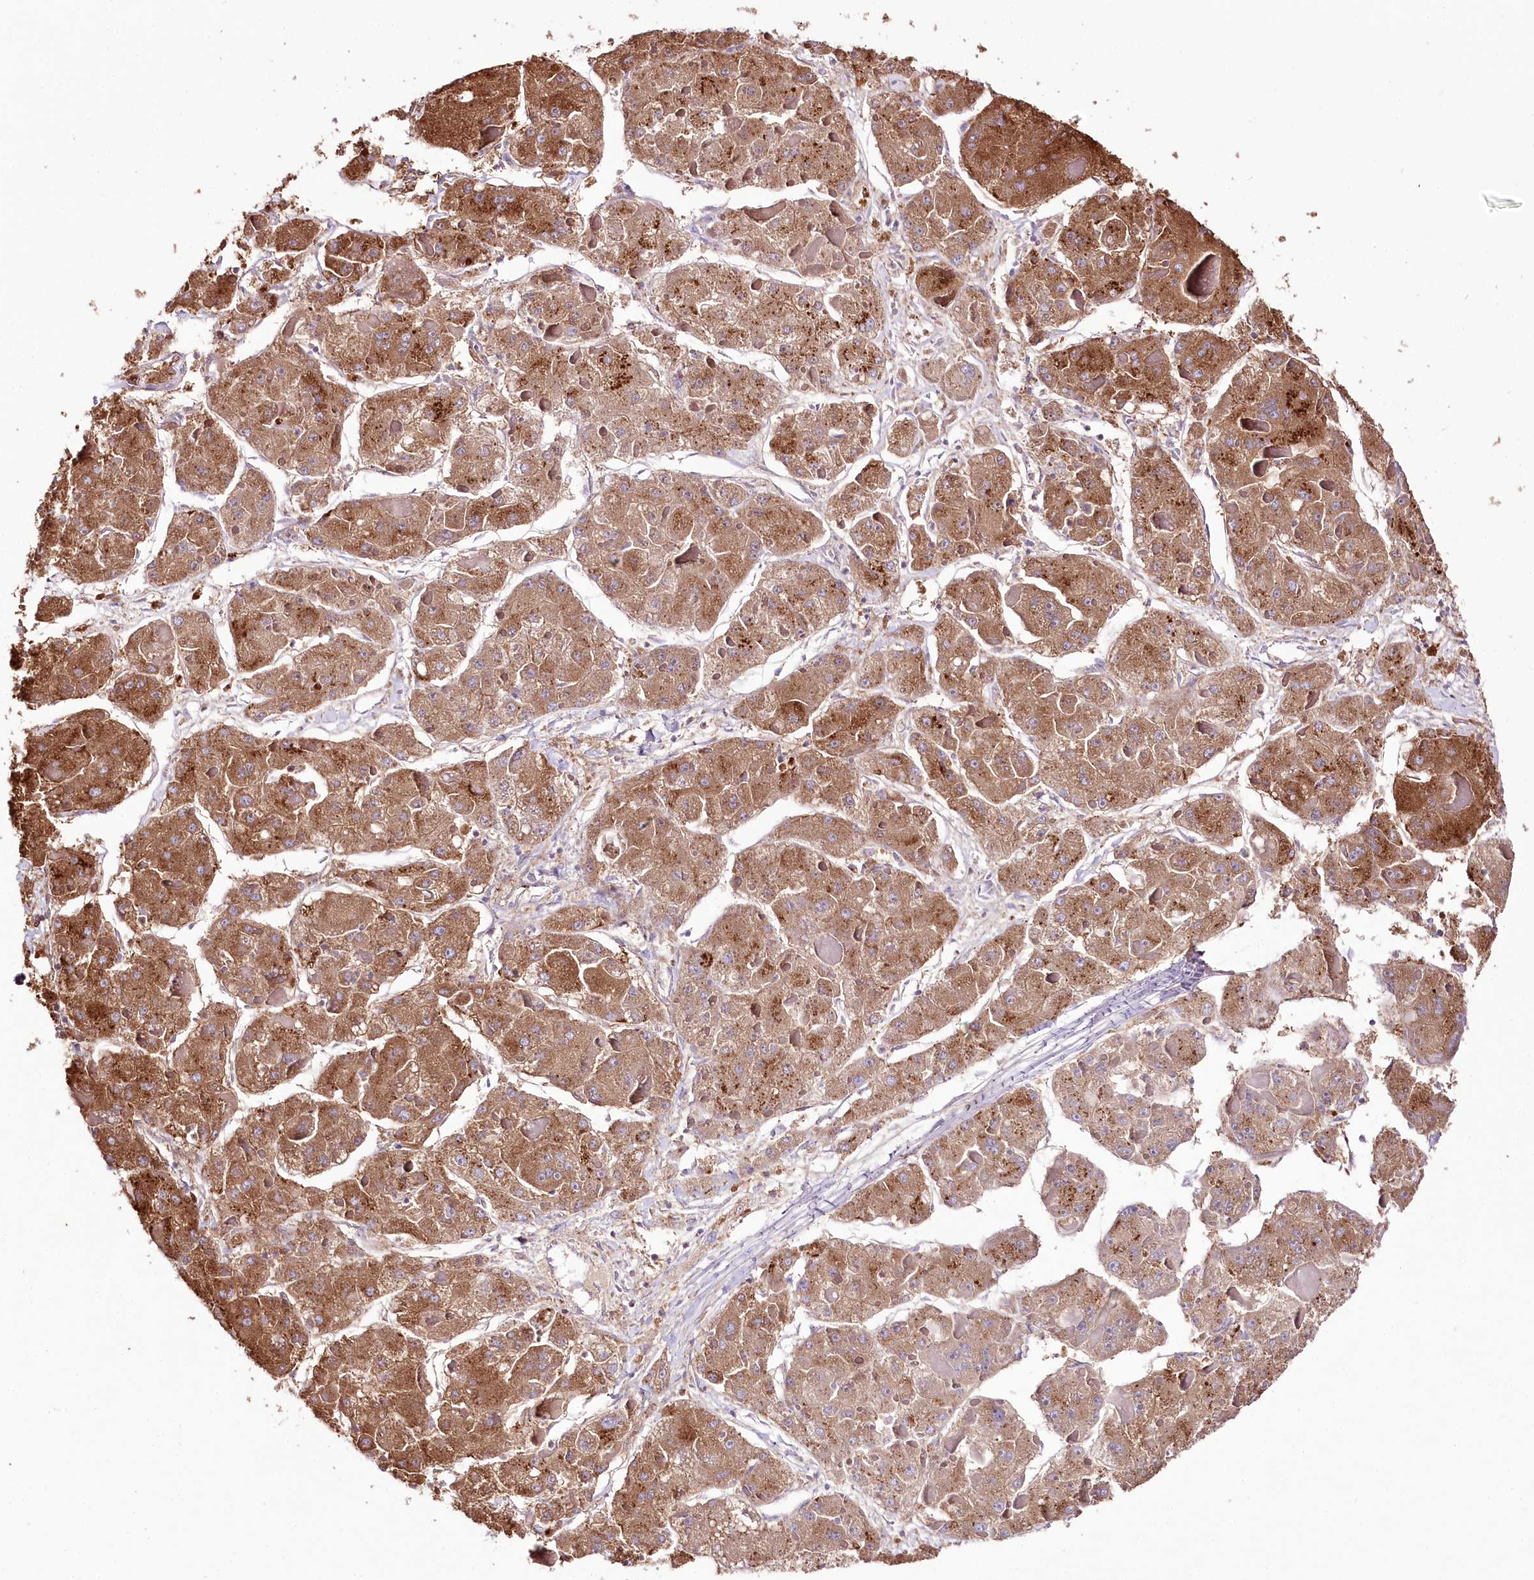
{"staining": {"intensity": "moderate", "quantity": ">75%", "location": "cytoplasmic/membranous"}, "tissue": "liver cancer", "cell_type": "Tumor cells", "image_type": "cancer", "snomed": [{"axis": "morphology", "description": "Carcinoma, Hepatocellular, NOS"}, {"axis": "topography", "description": "Liver"}], "caption": "Protein analysis of liver cancer tissue demonstrates moderate cytoplasmic/membranous staining in approximately >75% of tumor cells.", "gene": "UGP2", "patient": {"sex": "female", "age": 73}}